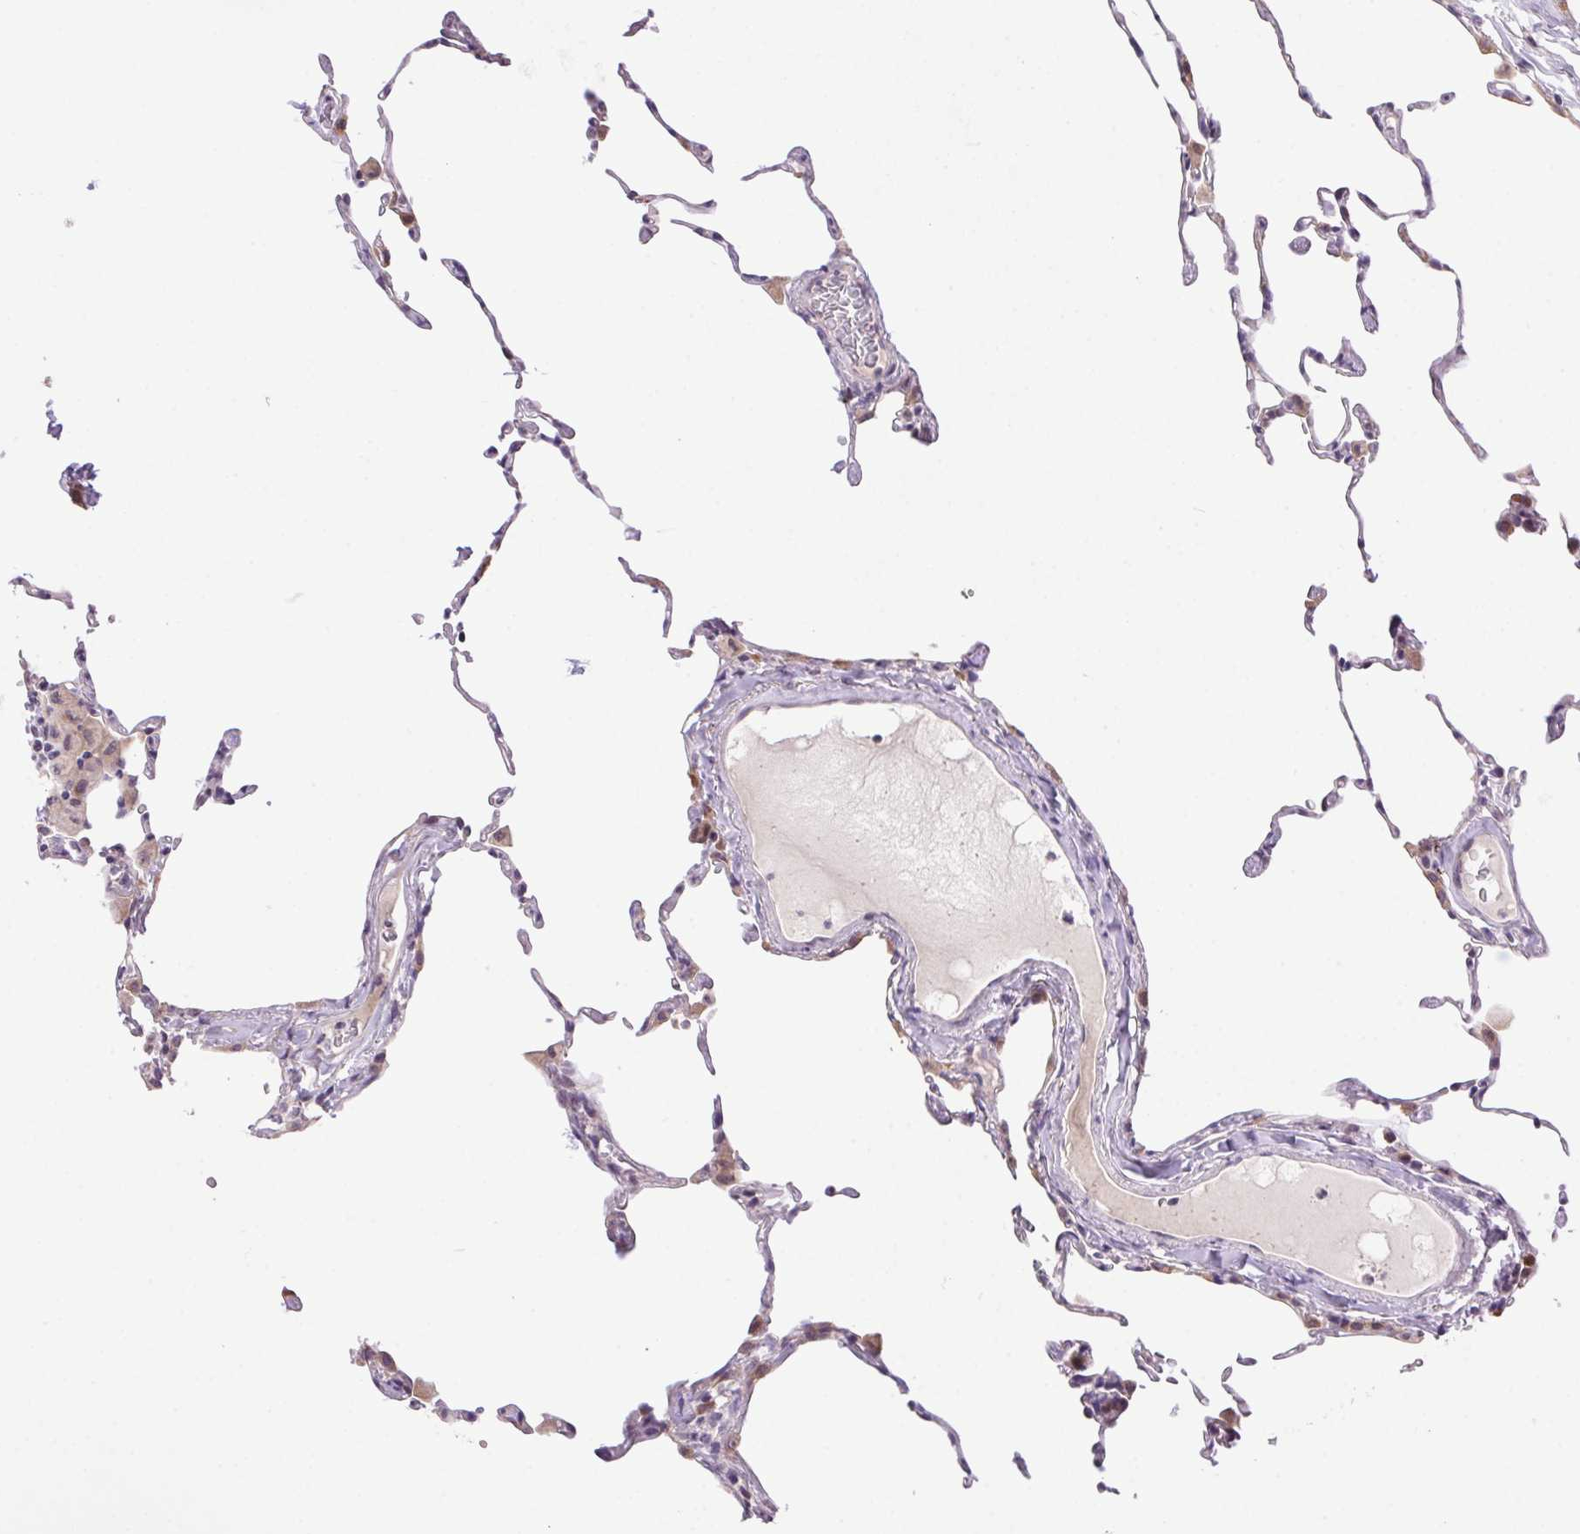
{"staining": {"intensity": "negative", "quantity": "none", "location": "none"}, "tissue": "lung", "cell_type": "Alveolar cells", "image_type": "normal", "snomed": [{"axis": "morphology", "description": "Normal tissue, NOS"}, {"axis": "topography", "description": "Lung"}], "caption": "Immunohistochemistry (IHC) micrograph of unremarkable human lung stained for a protein (brown), which shows no expression in alveolar cells. The staining is performed using DAB brown chromogen with nuclei counter-stained in using hematoxylin.", "gene": "LRRTM1", "patient": {"sex": "female", "age": 57}}